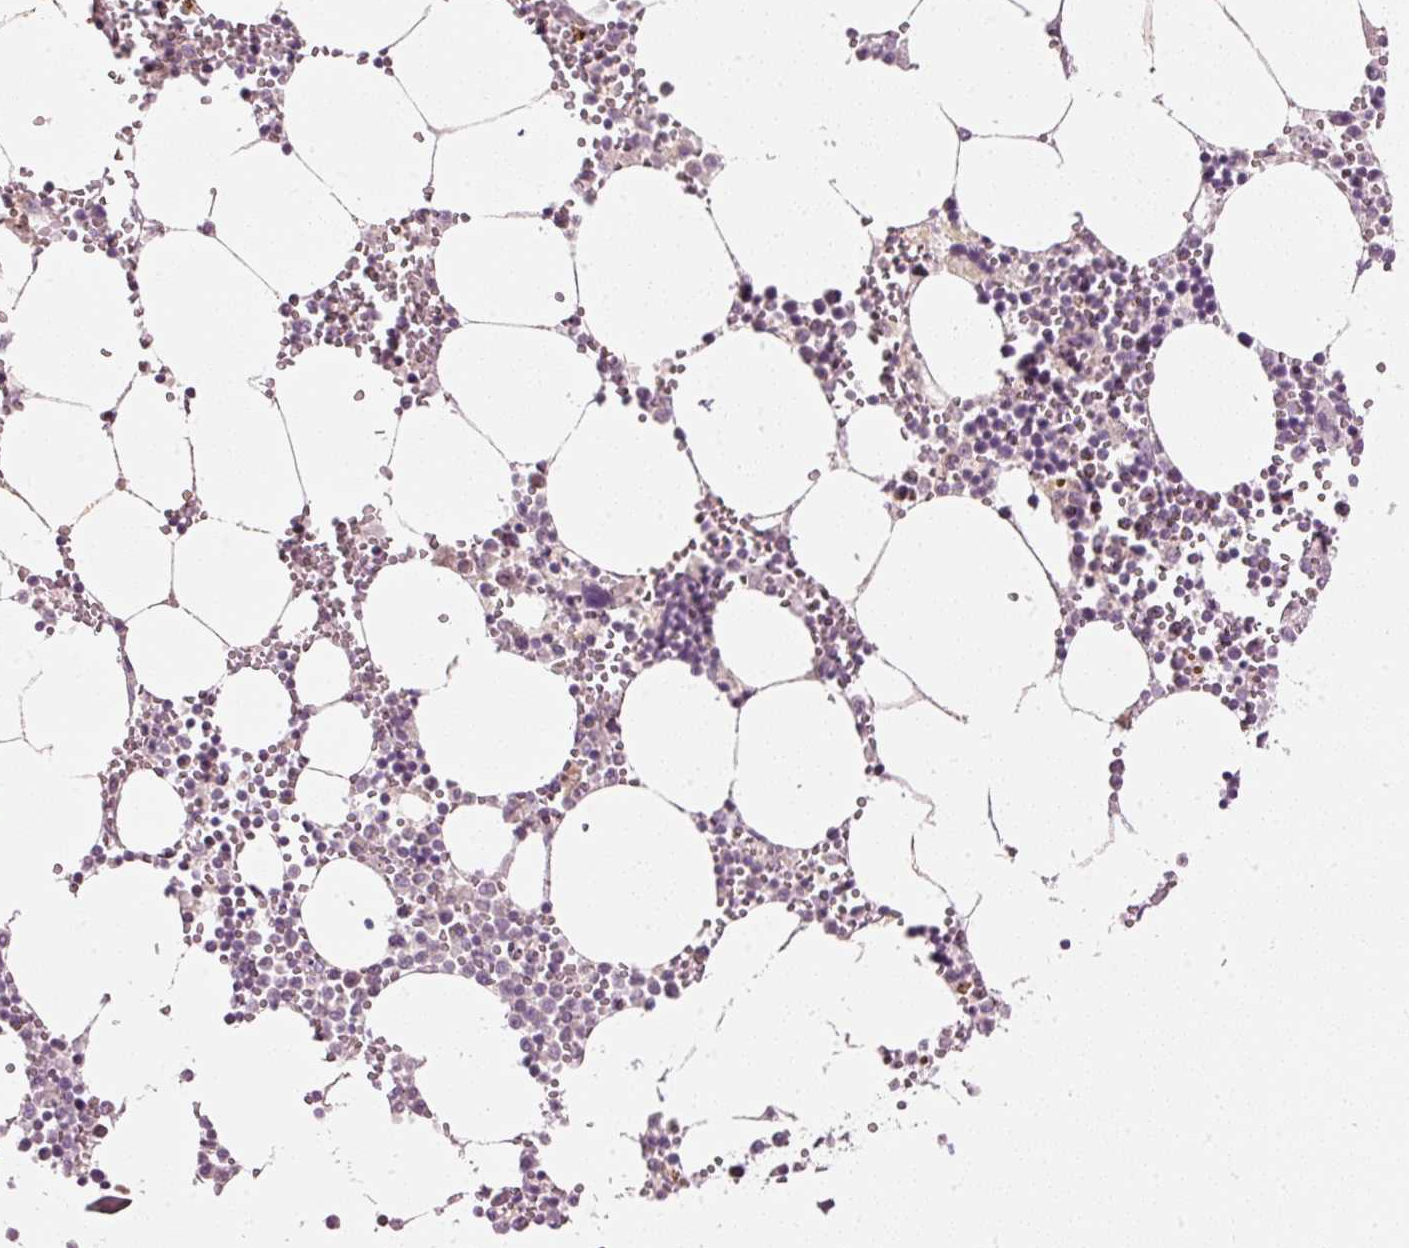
{"staining": {"intensity": "moderate", "quantity": "<25%", "location": "cytoplasmic/membranous"}, "tissue": "bone marrow", "cell_type": "Hematopoietic cells", "image_type": "normal", "snomed": [{"axis": "morphology", "description": "Normal tissue, NOS"}, {"axis": "topography", "description": "Bone marrow"}], "caption": "Moderate cytoplasmic/membranous expression for a protein is present in approximately <25% of hematopoietic cells of benign bone marrow using immunohistochemistry.", "gene": "CDC20B", "patient": {"sex": "male", "age": 54}}